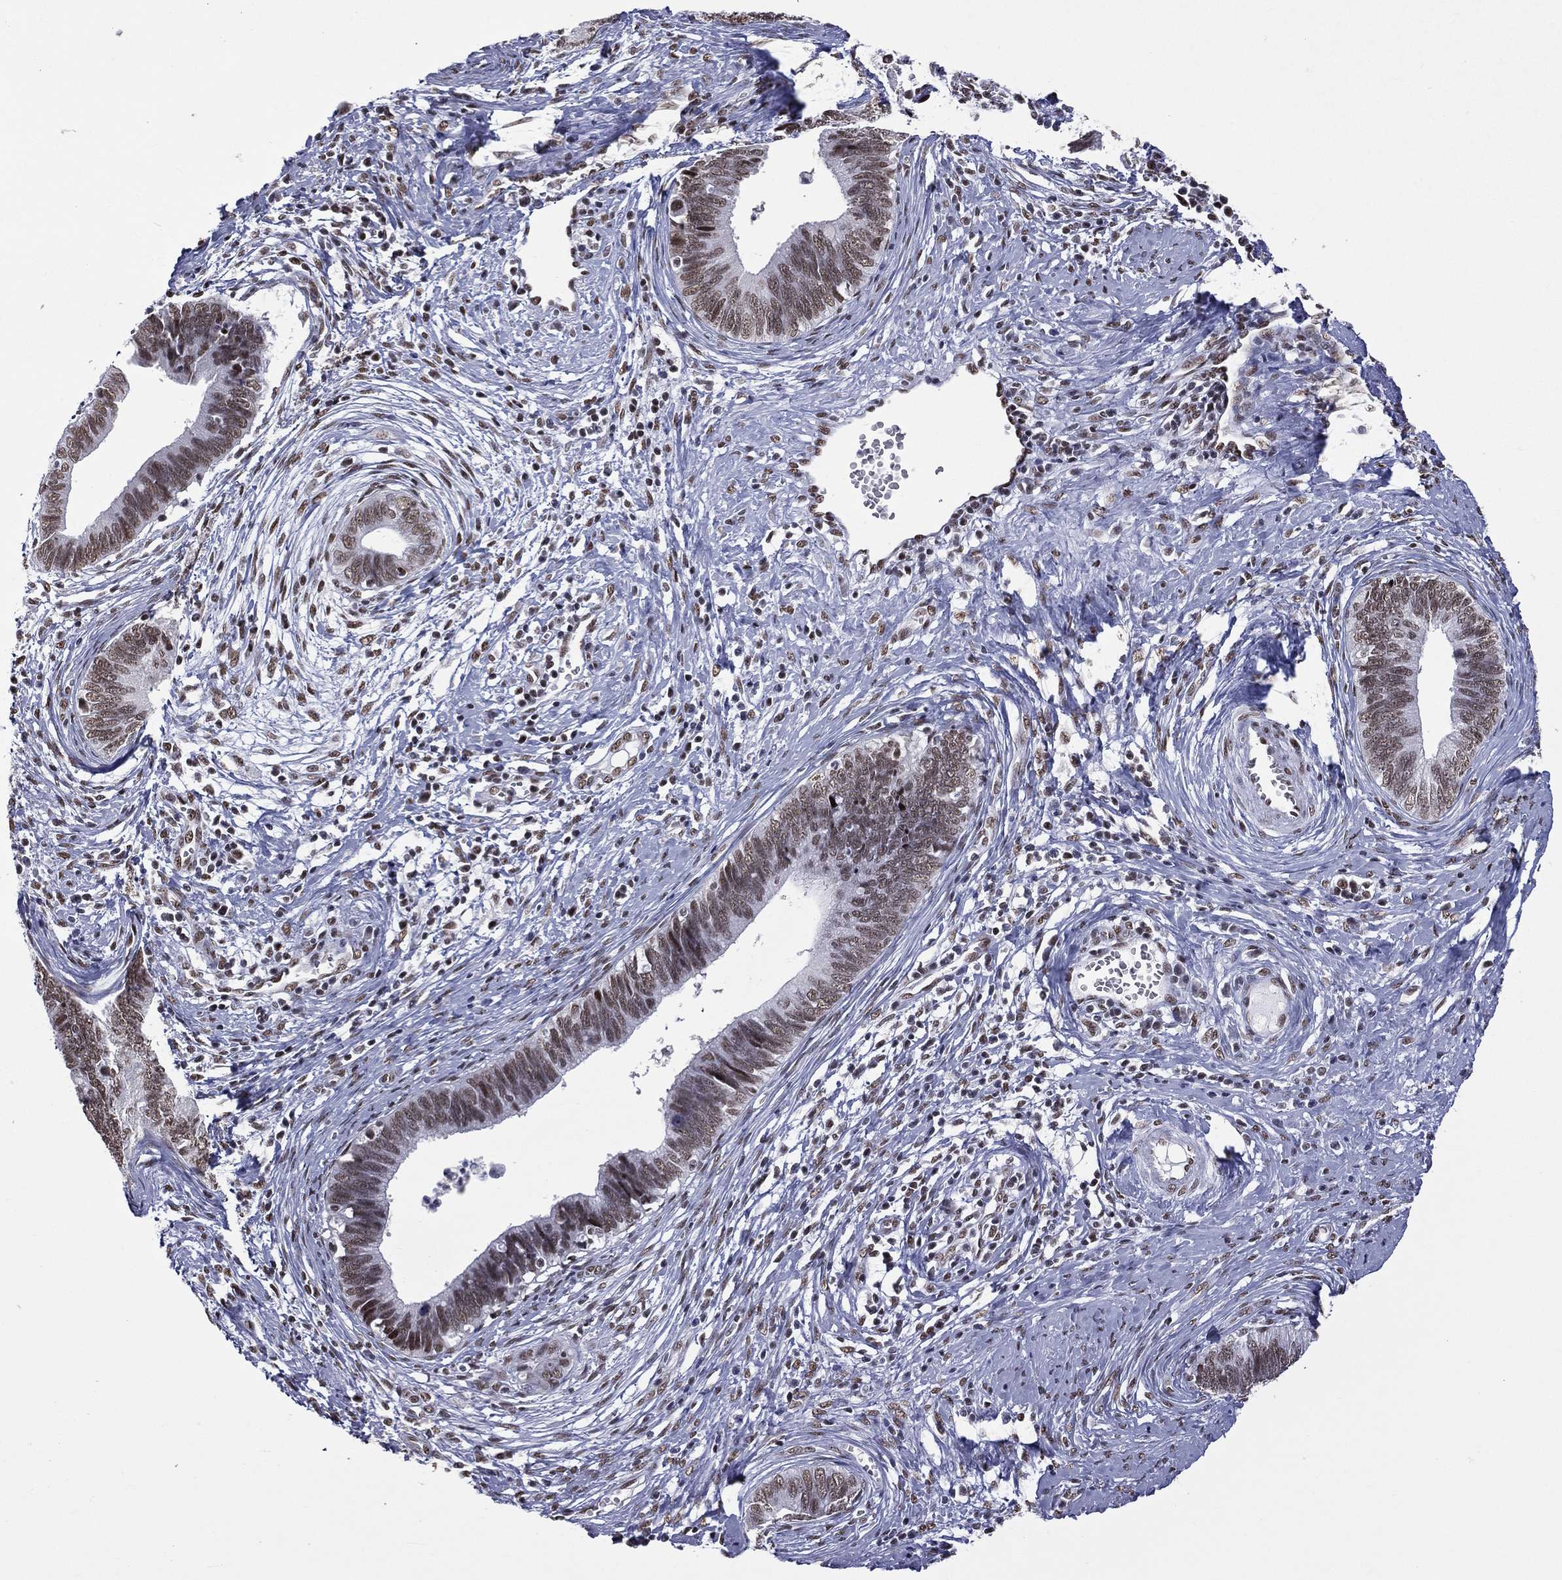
{"staining": {"intensity": "moderate", "quantity": ">75%", "location": "nuclear"}, "tissue": "cervical cancer", "cell_type": "Tumor cells", "image_type": "cancer", "snomed": [{"axis": "morphology", "description": "Adenocarcinoma, NOS"}, {"axis": "topography", "description": "Cervix"}], "caption": "Brown immunohistochemical staining in human cervical cancer displays moderate nuclear staining in approximately >75% of tumor cells.", "gene": "ZNF7", "patient": {"sex": "female", "age": 42}}